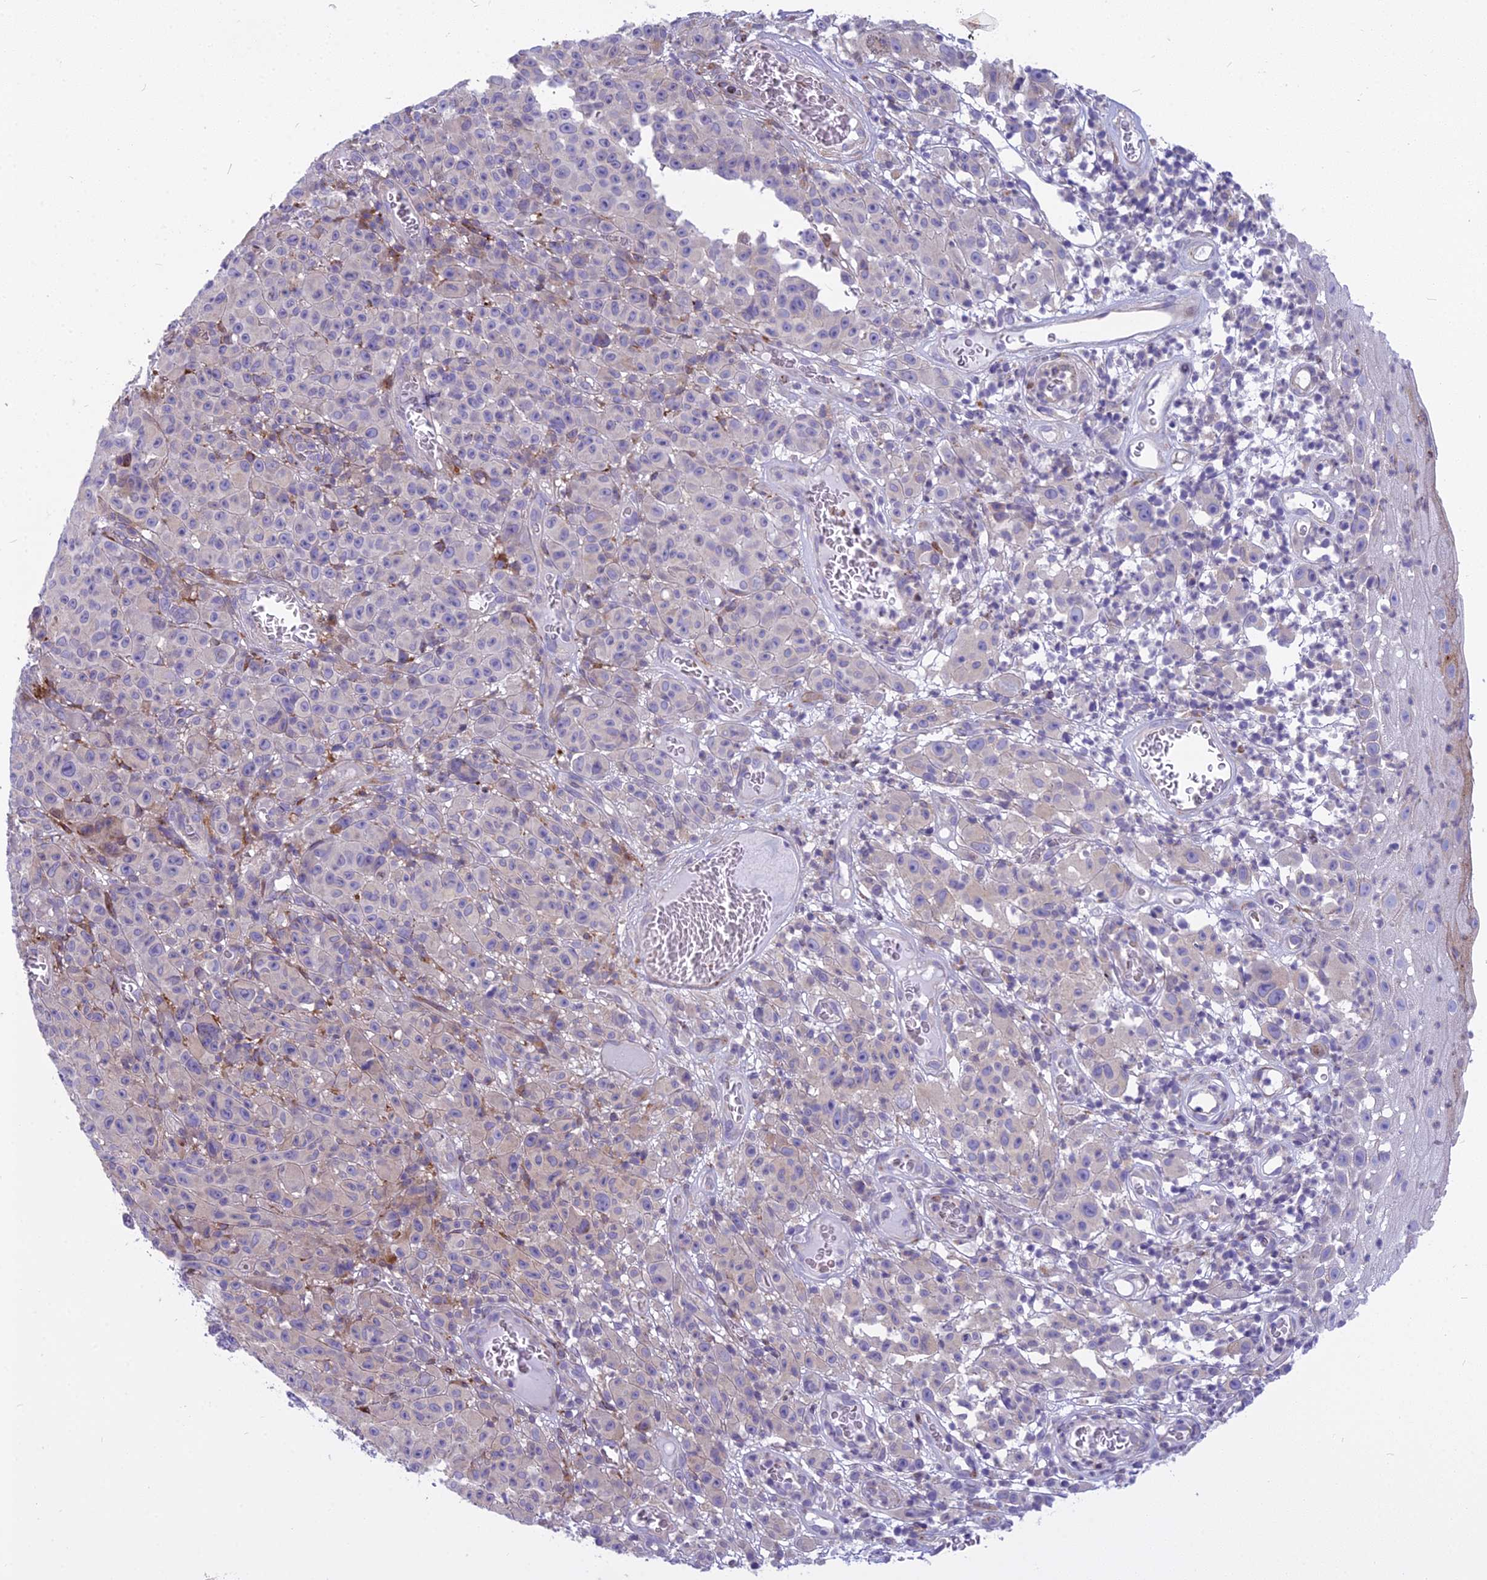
{"staining": {"intensity": "negative", "quantity": "none", "location": "none"}, "tissue": "melanoma", "cell_type": "Tumor cells", "image_type": "cancer", "snomed": [{"axis": "morphology", "description": "Malignant melanoma, NOS"}, {"axis": "topography", "description": "Skin"}], "caption": "An image of human melanoma is negative for staining in tumor cells.", "gene": "PCDHB14", "patient": {"sex": "female", "age": 82}}